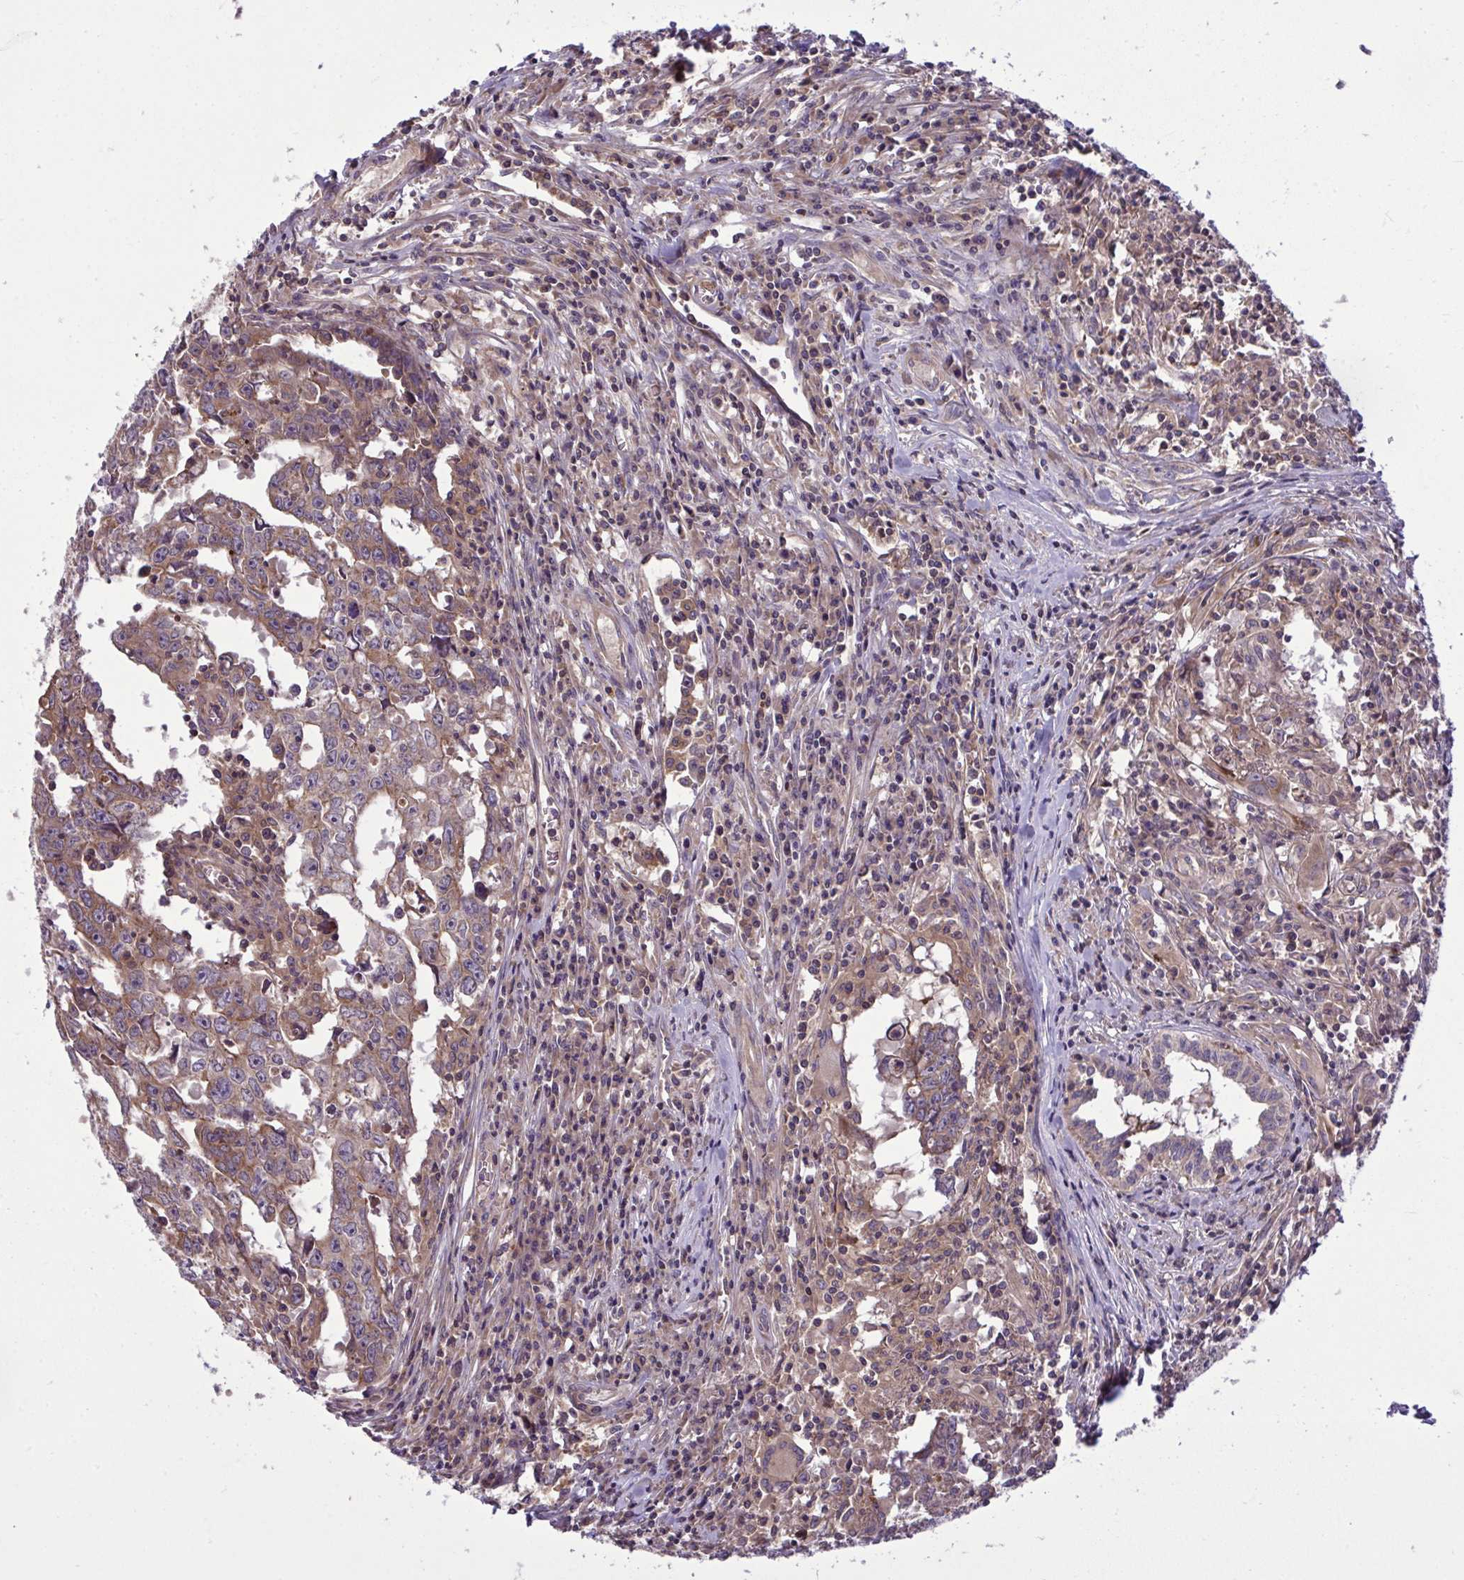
{"staining": {"intensity": "weak", "quantity": ">75%", "location": "cytoplasmic/membranous"}, "tissue": "testis cancer", "cell_type": "Tumor cells", "image_type": "cancer", "snomed": [{"axis": "morphology", "description": "Carcinoma, Embryonal, NOS"}, {"axis": "topography", "description": "Testis"}], "caption": "Testis cancer (embryonal carcinoma) tissue shows weak cytoplasmic/membranous staining in about >75% of tumor cells, visualized by immunohistochemistry.", "gene": "GRB14", "patient": {"sex": "male", "age": 22}}